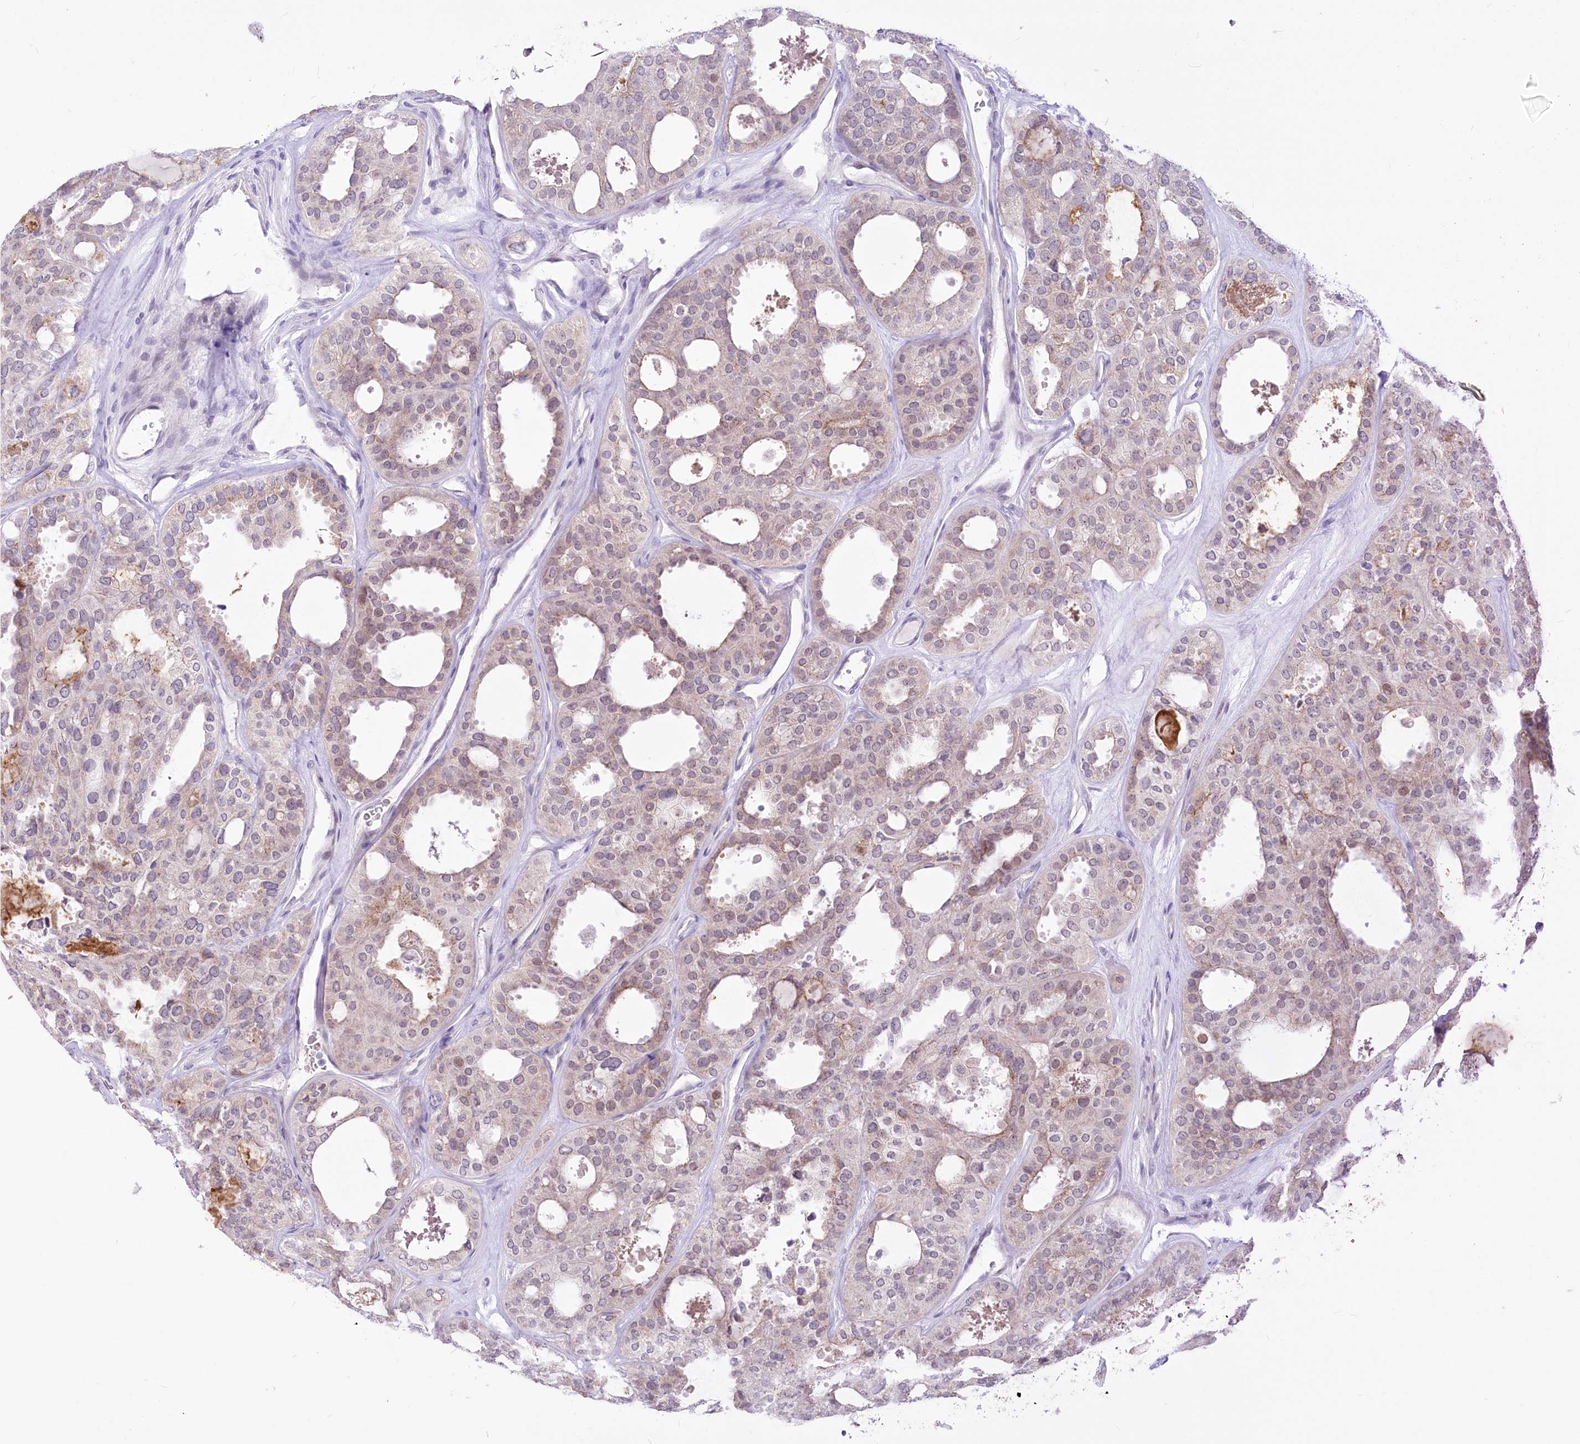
{"staining": {"intensity": "negative", "quantity": "none", "location": "none"}, "tissue": "thyroid cancer", "cell_type": "Tumor cells", "image_type": "cancer", "snomed": [{"axis": "morphology", "description": "Follicular adenoma carcinoma, NOS"}, {"axis": "topography", "description": "Thyroid gland"}], "caption": "Protein analysis of thyroid cancer shows no significant expression in tumor cells.", "gene": "BEND7", "patient": {"sex": "male", "age": 75}}